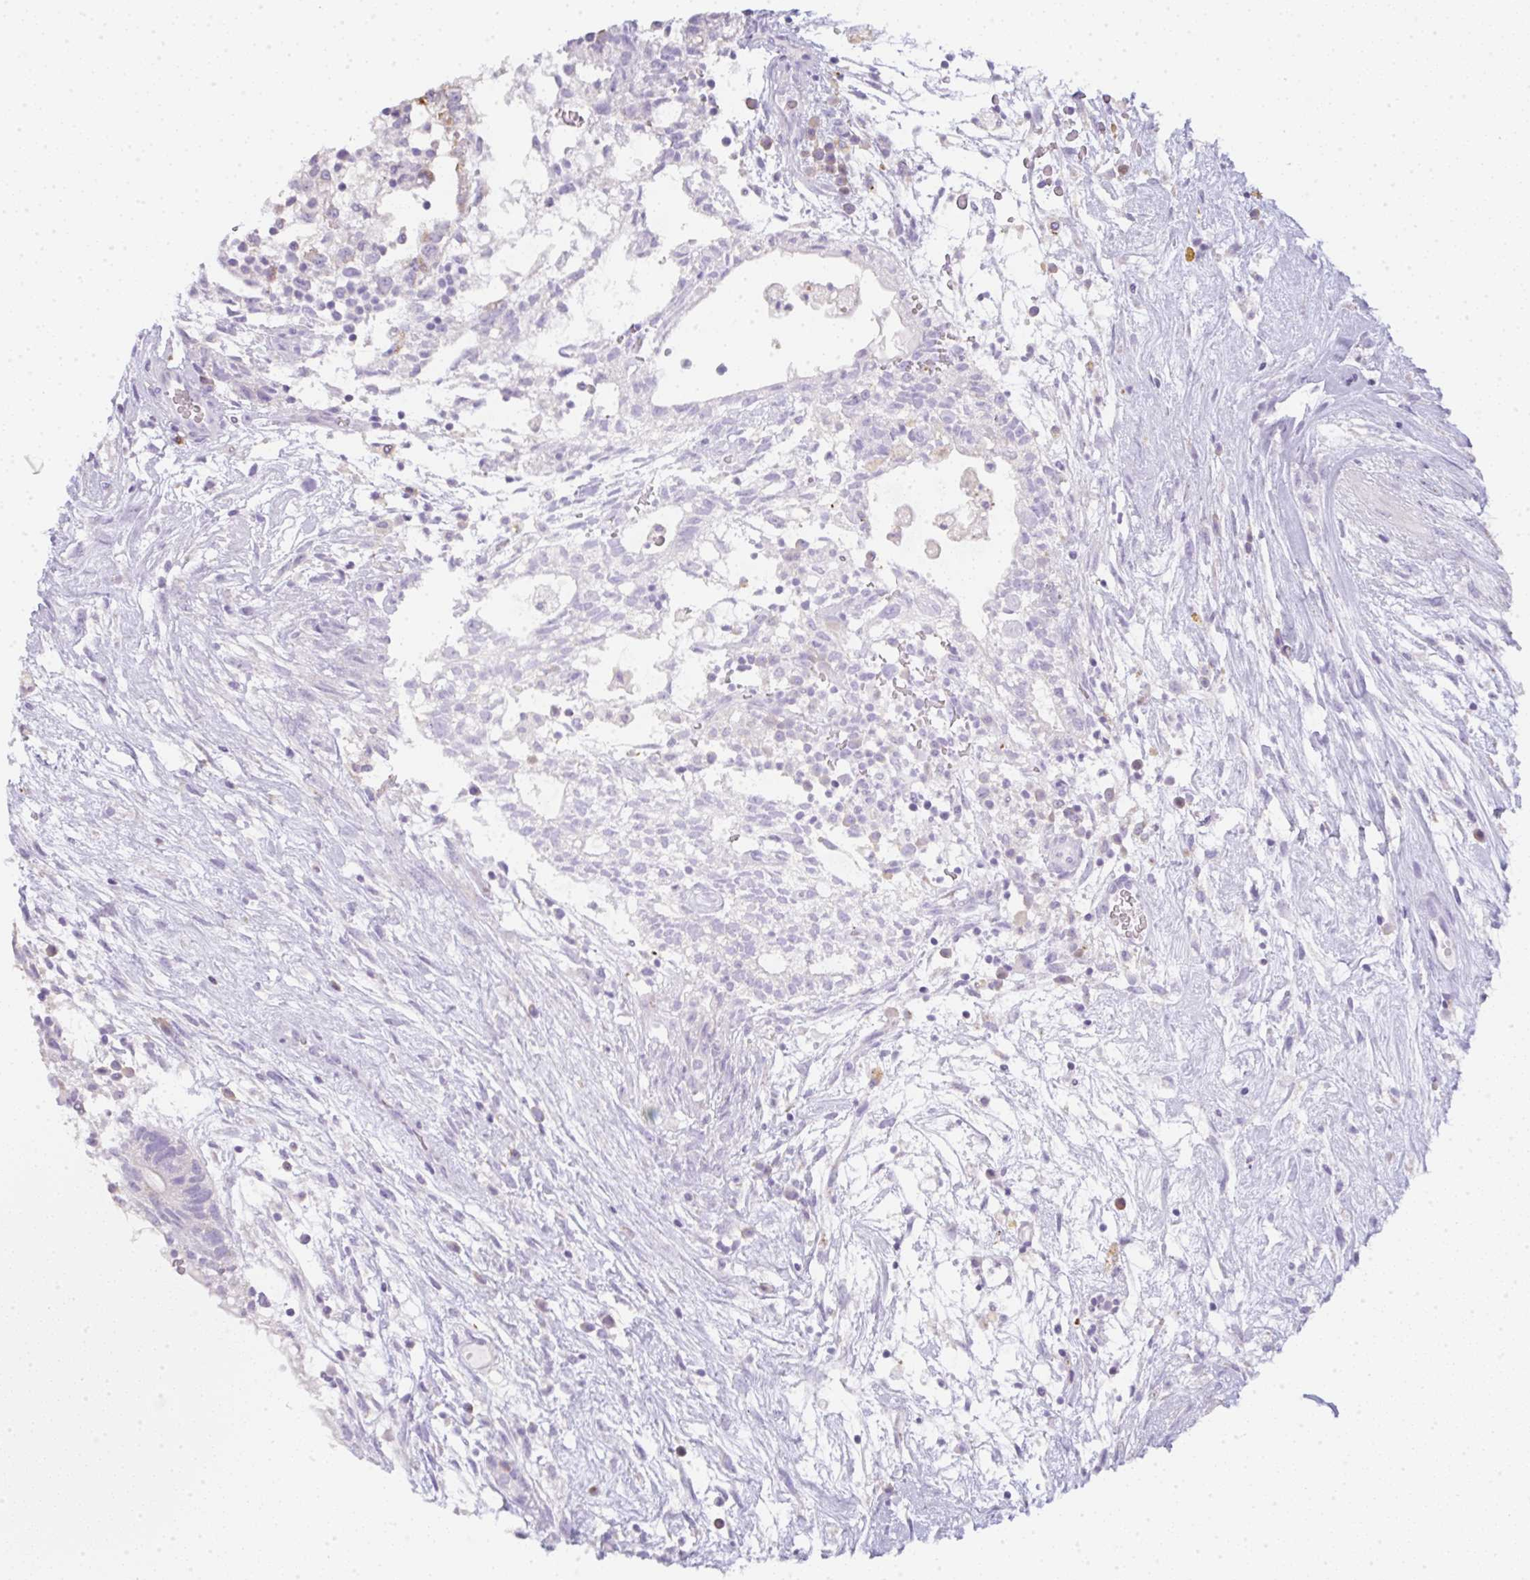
{"staining": {"intensity": "negative", "quantity": "none", "location": "none"}, "tissue": "testis cancer", "cell_type": "Tumor cells", "image_type": "cancer", "snomed": [{"axis": "morphology", "description": "Carcinoma, Embryonal, NOS"}, {"axis": "topography", "description": "Testis"}], "caption": "Immunohistochemistry of testis cancer reveals no staining in tumor cells. (DAB (3,3'-diaminobenzidine) immunohistochemistry (IHC), high magnification).", "gene": "LPAR4", "patient": {"sex": "male", "age": 32}}